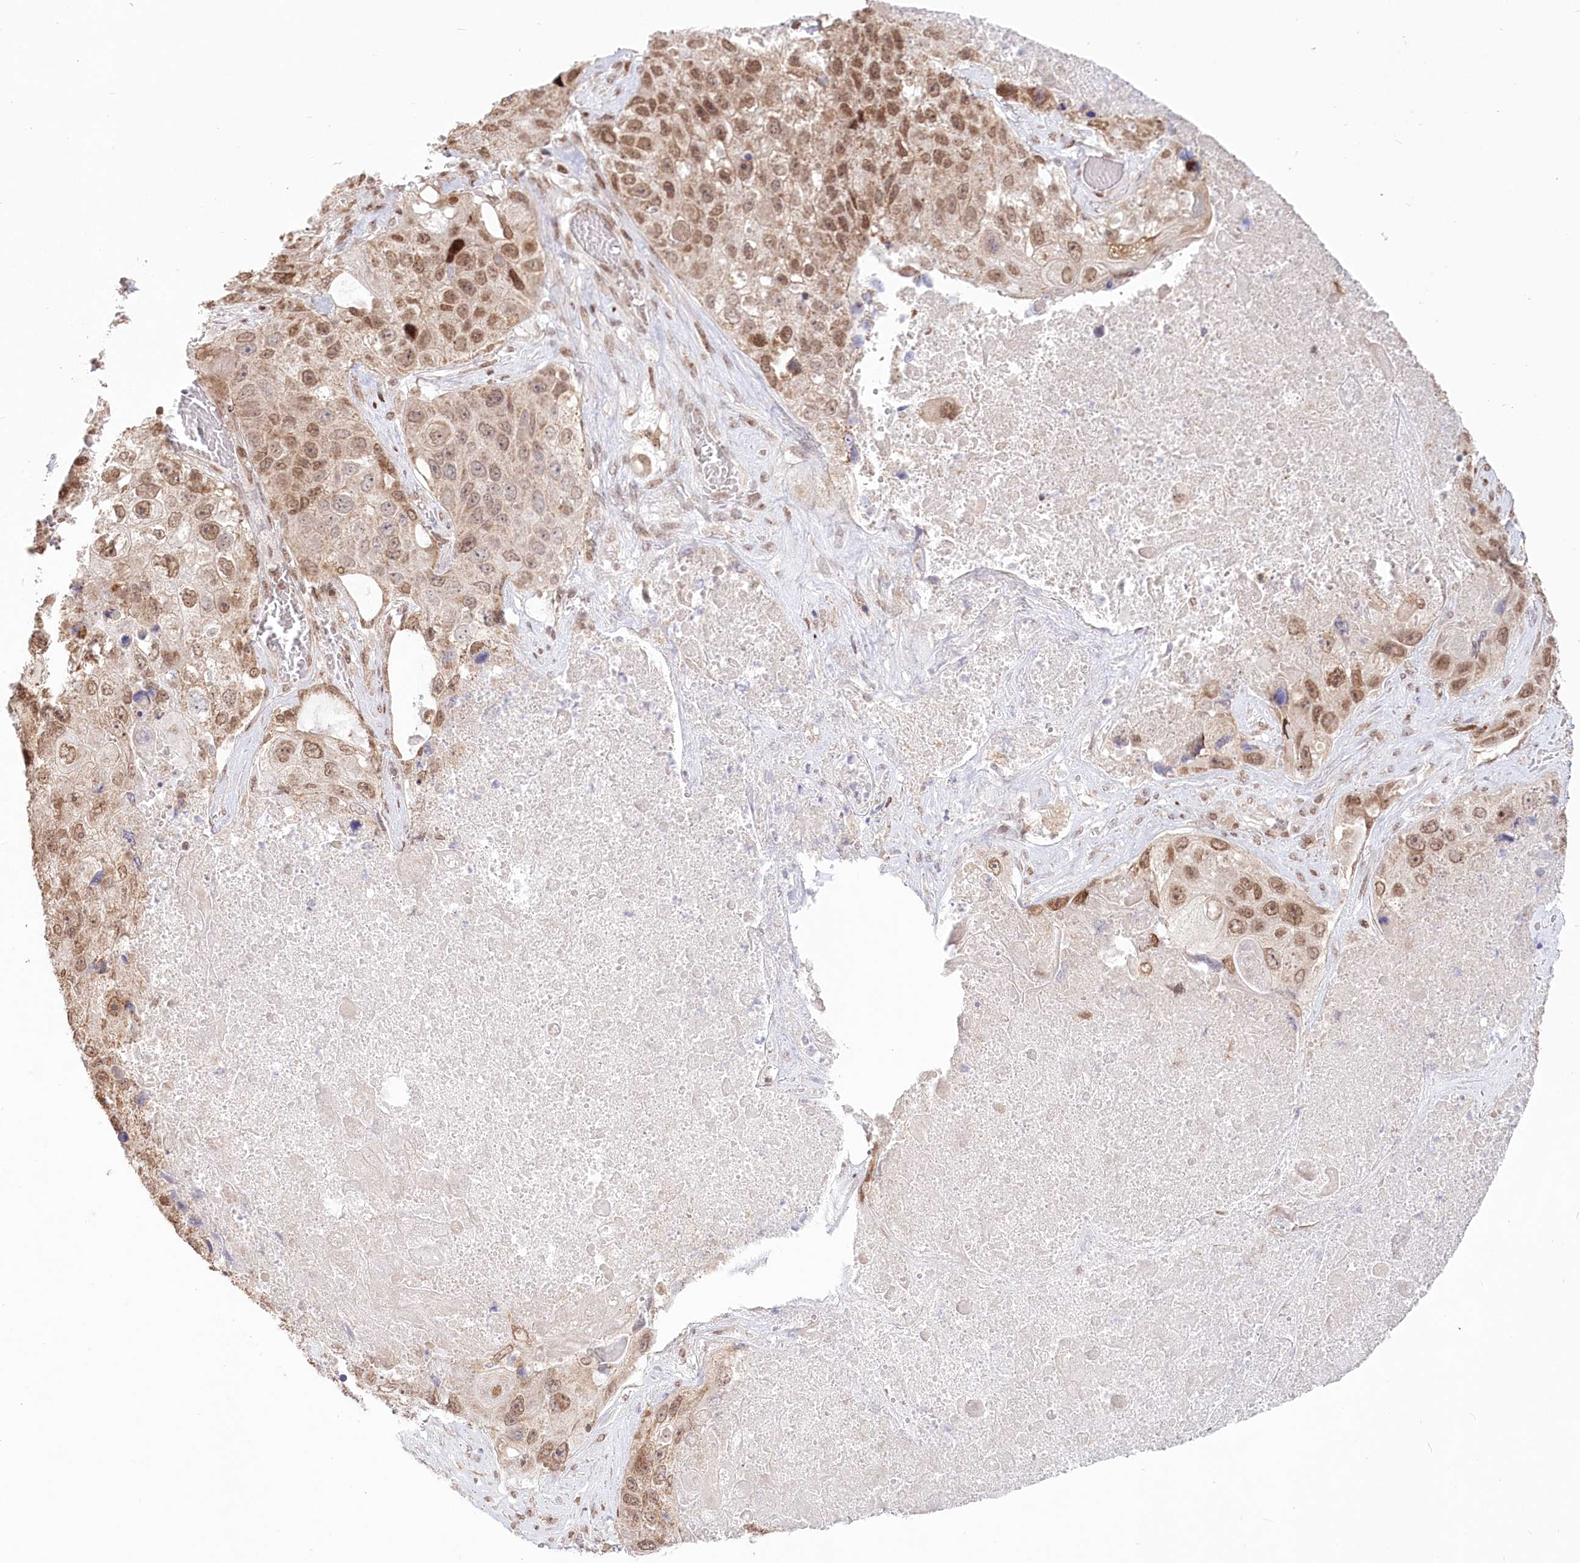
{"staining": {"intensity": "moderate", "quantity": ">75%", "location": "nuclear"}, "tissue": "lung cancer", "cell_type": "Tumor cells", "image_type": "cancer", "snomed": [{"axis": "morphology", "description": "Squamous cell carcinoma, NOS"}, {"axis": "topography", "description": "Lung"}], "caption": "Immunohistochemical staining of lung squamous cell carcinoma demonstrates medium levels of moderate nuclear expression in approximately >75% of tumor cells.", "gene": "PYURF", "patient": {"sex": "male", "age": 61}}